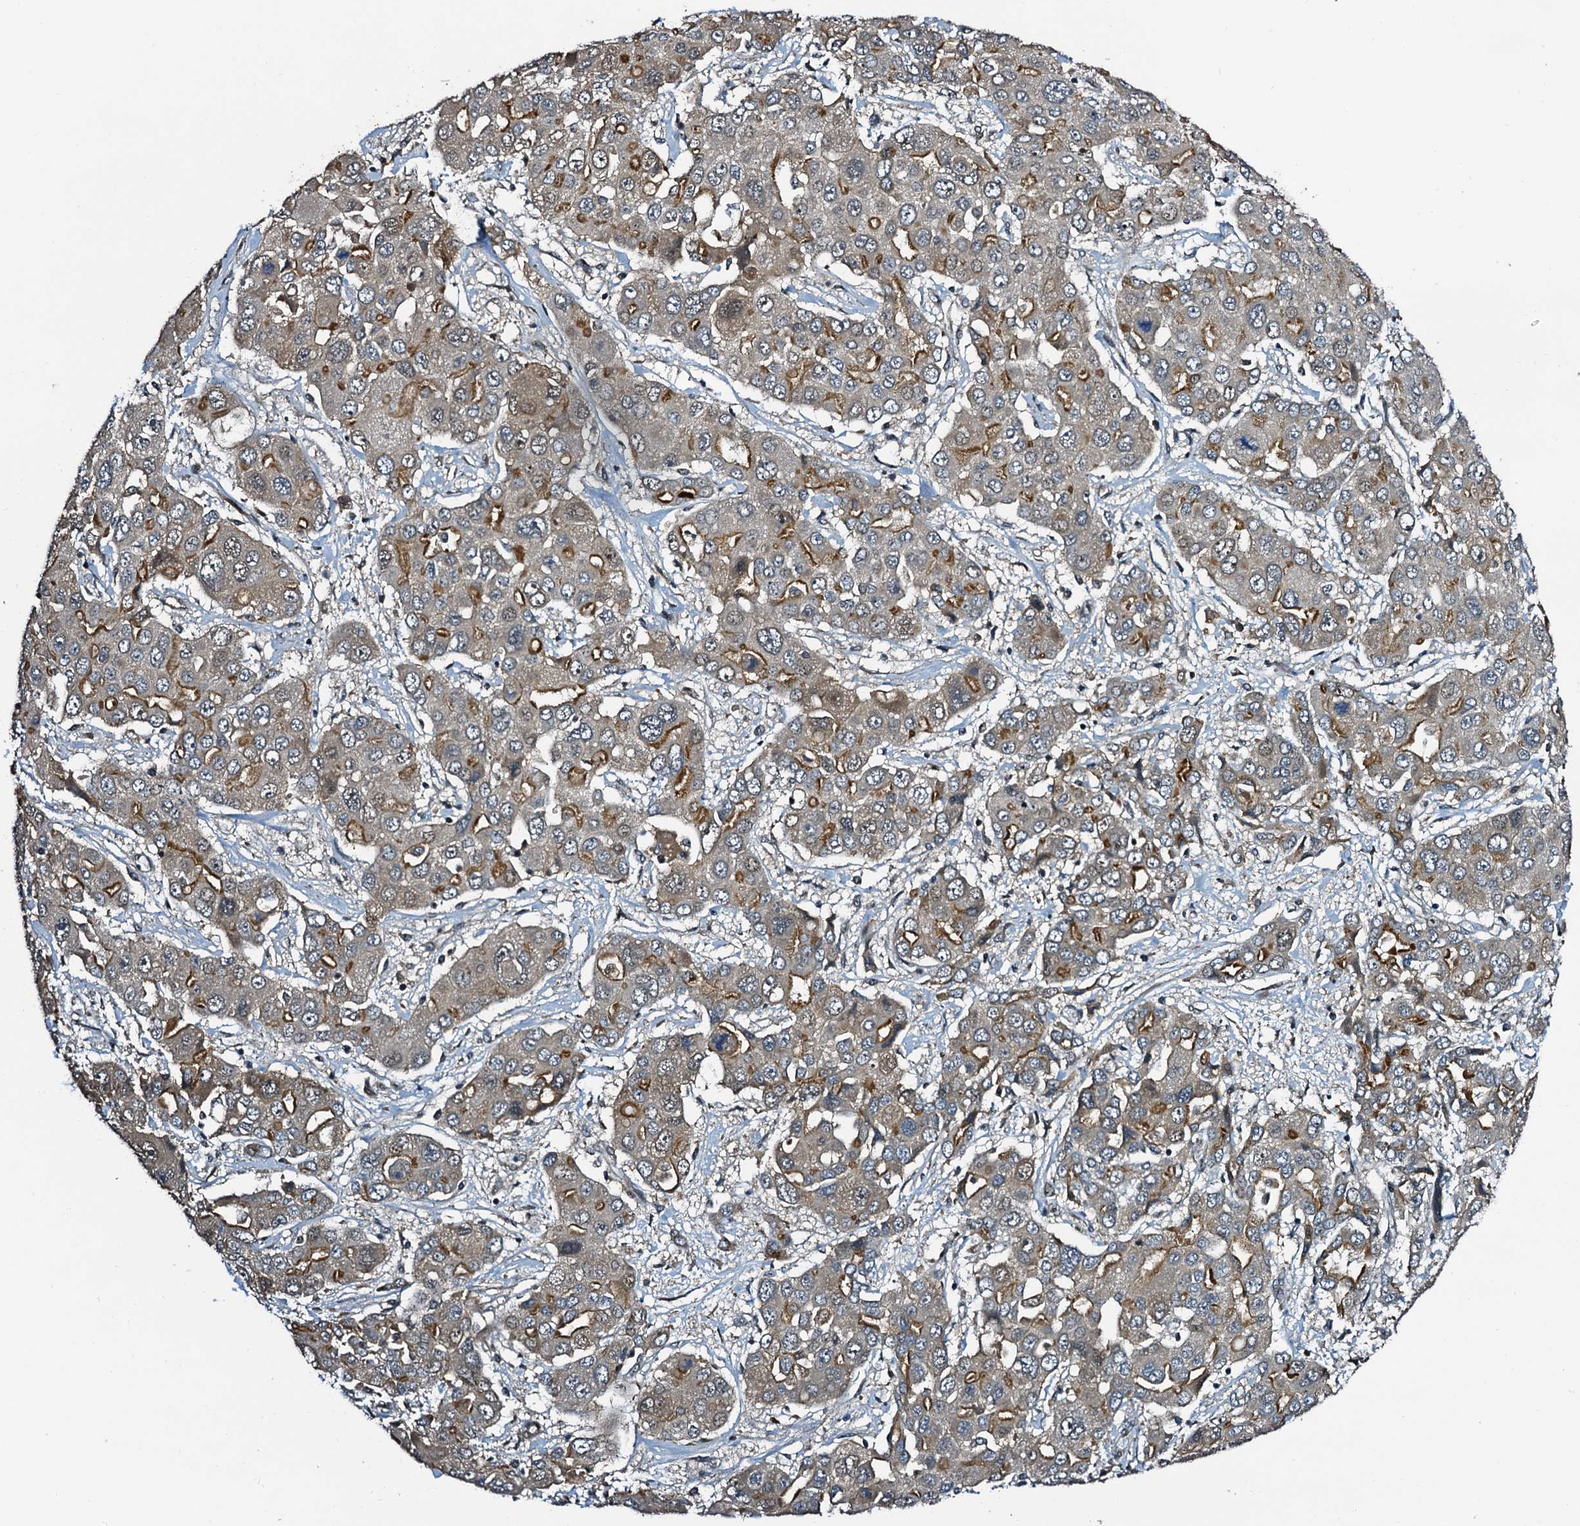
{"staining": {"intensity": "negative", "quantity": "none", "location": "none"}, "tissue": "liver cancer", "cell_type": "Tumor cells", "image_type": "cancer", "snomed": [{"axis": "morphology", "description": "Cholangiocarcinoma"}, {"axis": "topography", "description": "Liver"}], "caption": "This is a histopathology image of IHC staining of liver cancer (cholangiocarcinoma), which shows no expression in tumor cells.", "gene": "NAA16", "patient": {"sex": "male", "age": 67}}